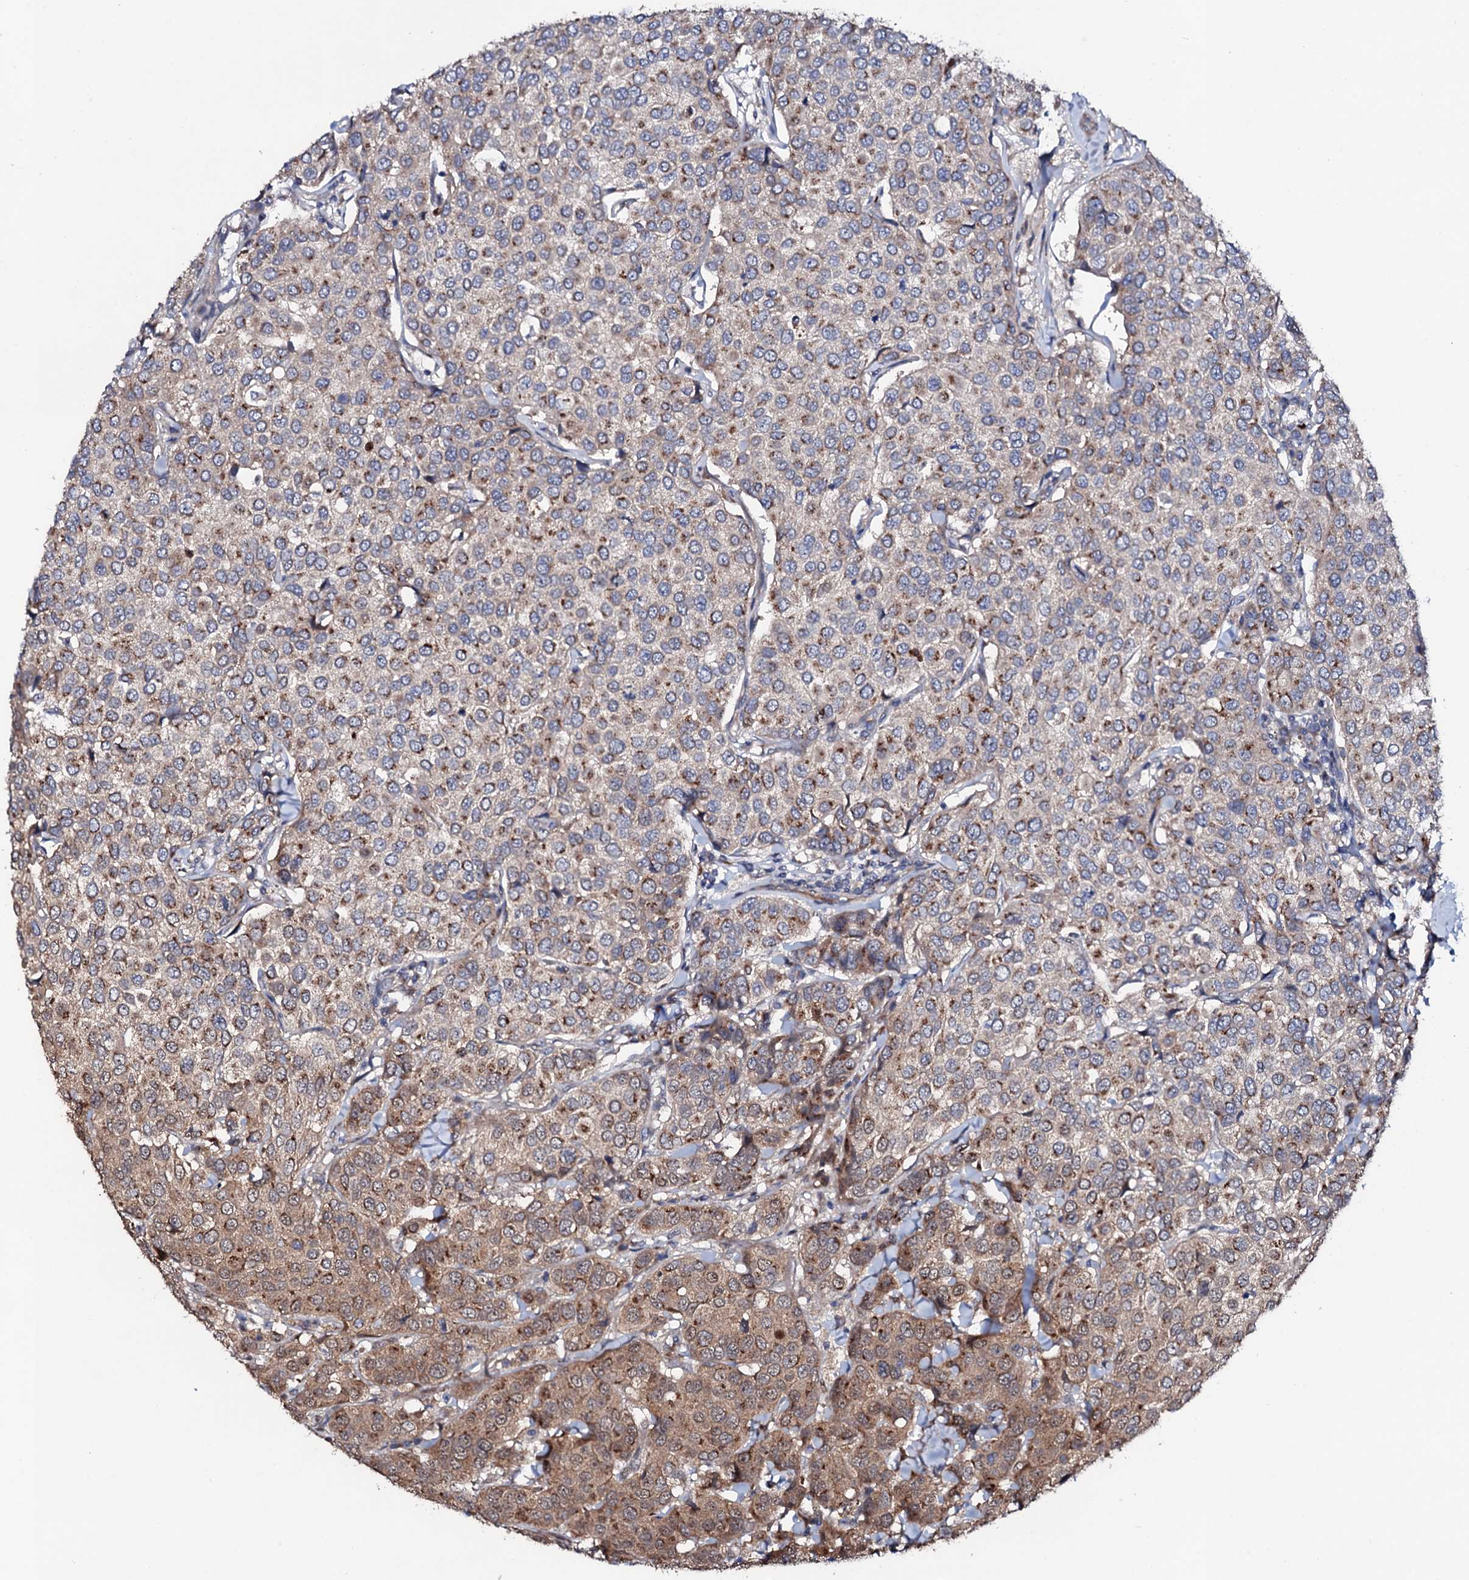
{"staining": {"intensity": "moderate", "quantity": ">75%", "location": "cytoplasmic/membranous"}, "tissue": "breast cancer", "cell_type": "Tumor cells", "image_type": "cancer", "snomed": [{"axis": "morphology", "description": "Duct carcinoma"}, {"axis": "topography", "description": "Breast"}], "caption": "IHC staining of intraductal carcinoma (breast), which demonstrates medium levels of moderate cytoplasmic/membranous positivity in approximately >75% of tumor cells indicating moderate cytoplasmic/membranous protein staining. The staining was performed using DAB (brown) for protein detection and nuclei were counterstained in hematoxylin (blue).", "gene": "COG6", "patient": {"sex": "female", "age": 55}}